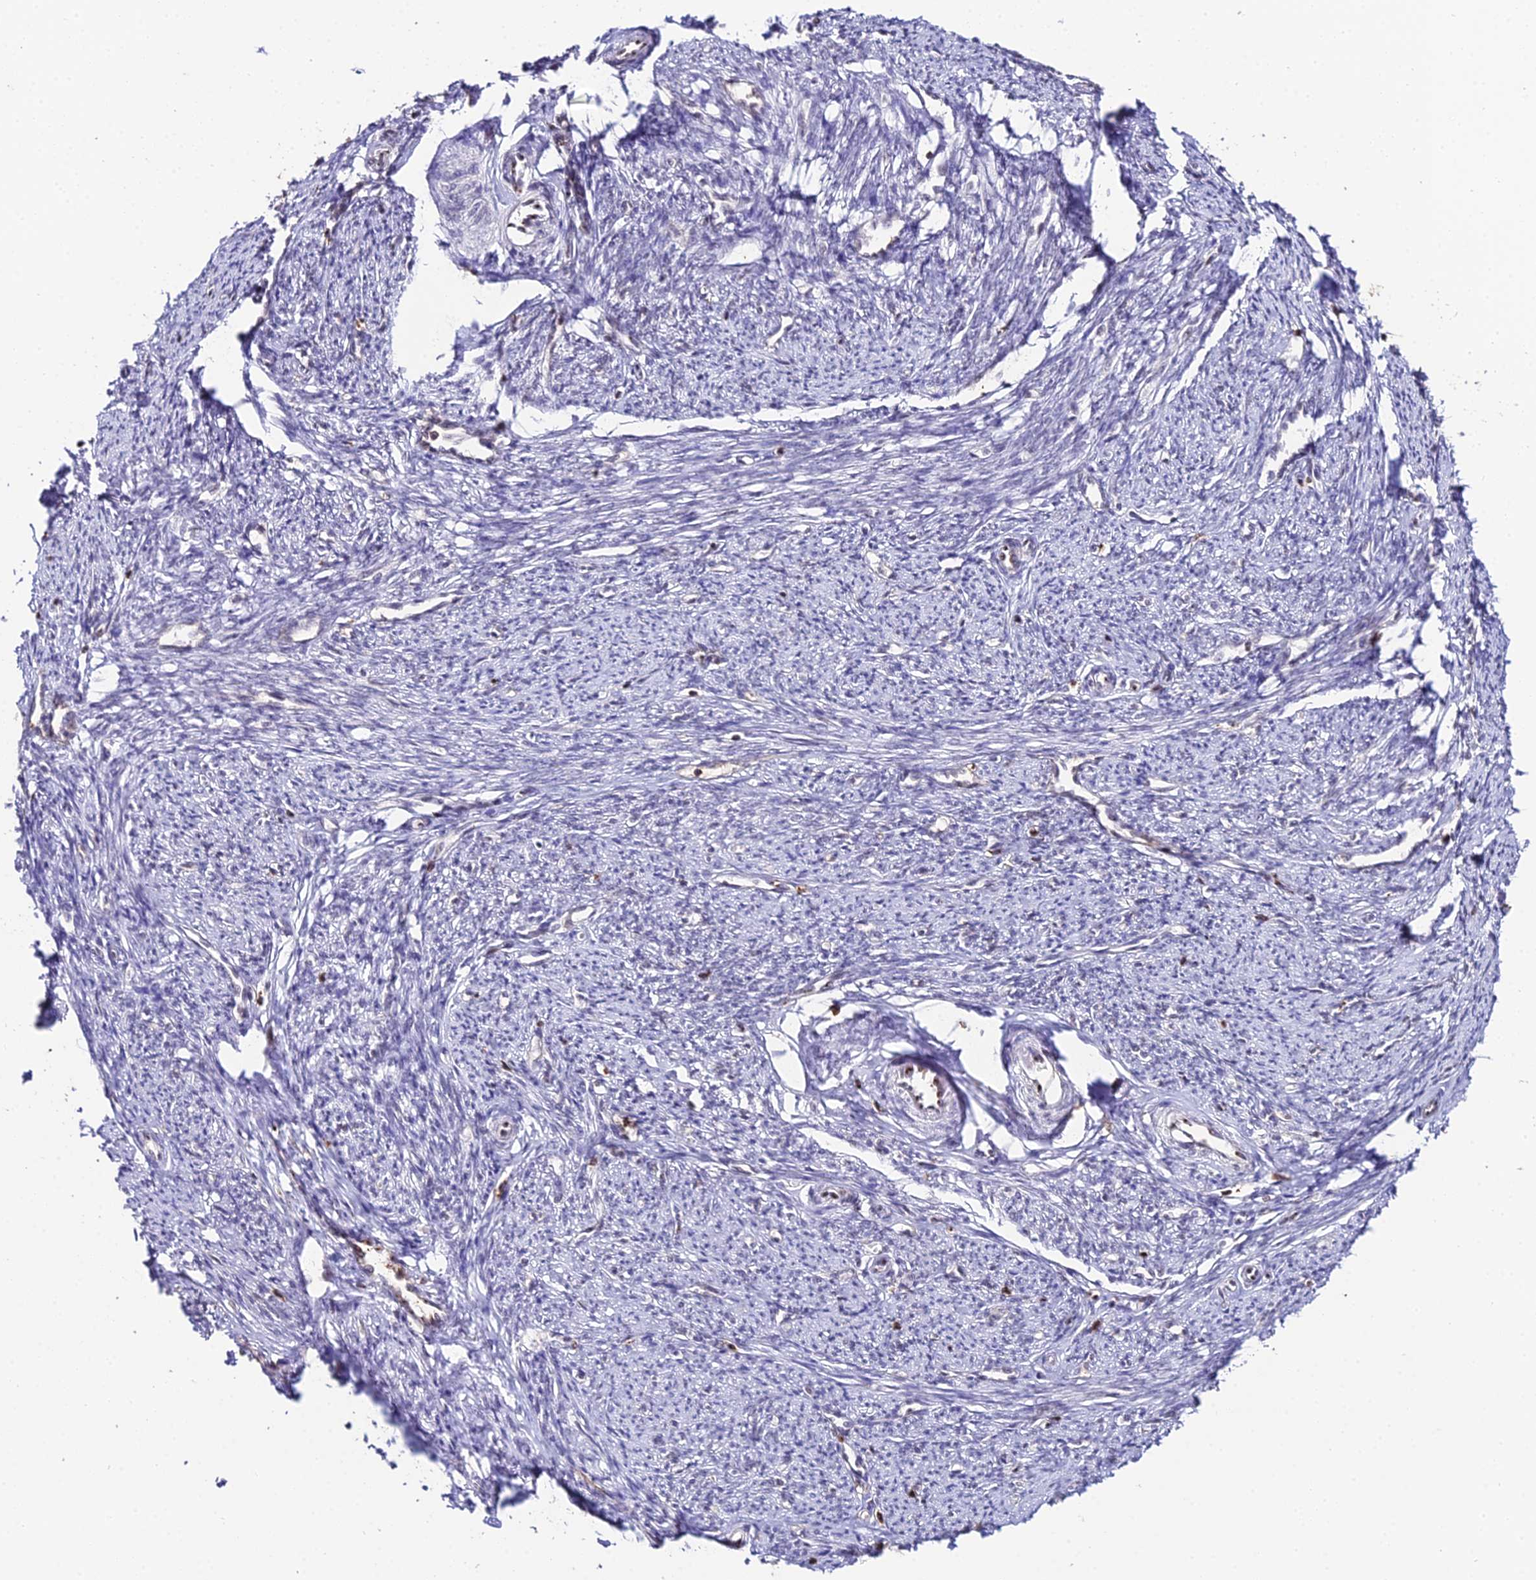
{"staining": {"intensity": "weak", "quantity": "<25%", "location": "cytoplasmic/membranous,nuclear"}, "tissue": "smooth muscle", "cell_type": "Smooth muscle cells", "image_type": "normal", "snomed": [{"axis": "morphology", "description": "Normal tissue, NOS"}, {"axis": "topography", "description": "Smooth muscle"}, {"axis": "topography", "description": "Uterus"}], "caption": "Immunohistochemistry (IHC) micrograph of normal smooth muscle: smooth muscle stained with DAB (3,3'-diaminobenzidine) reveals no significant protein positivity in smooth muscle cells.", "gene": "PPP4C", "patient": {"sex": "female", "age": 59}}